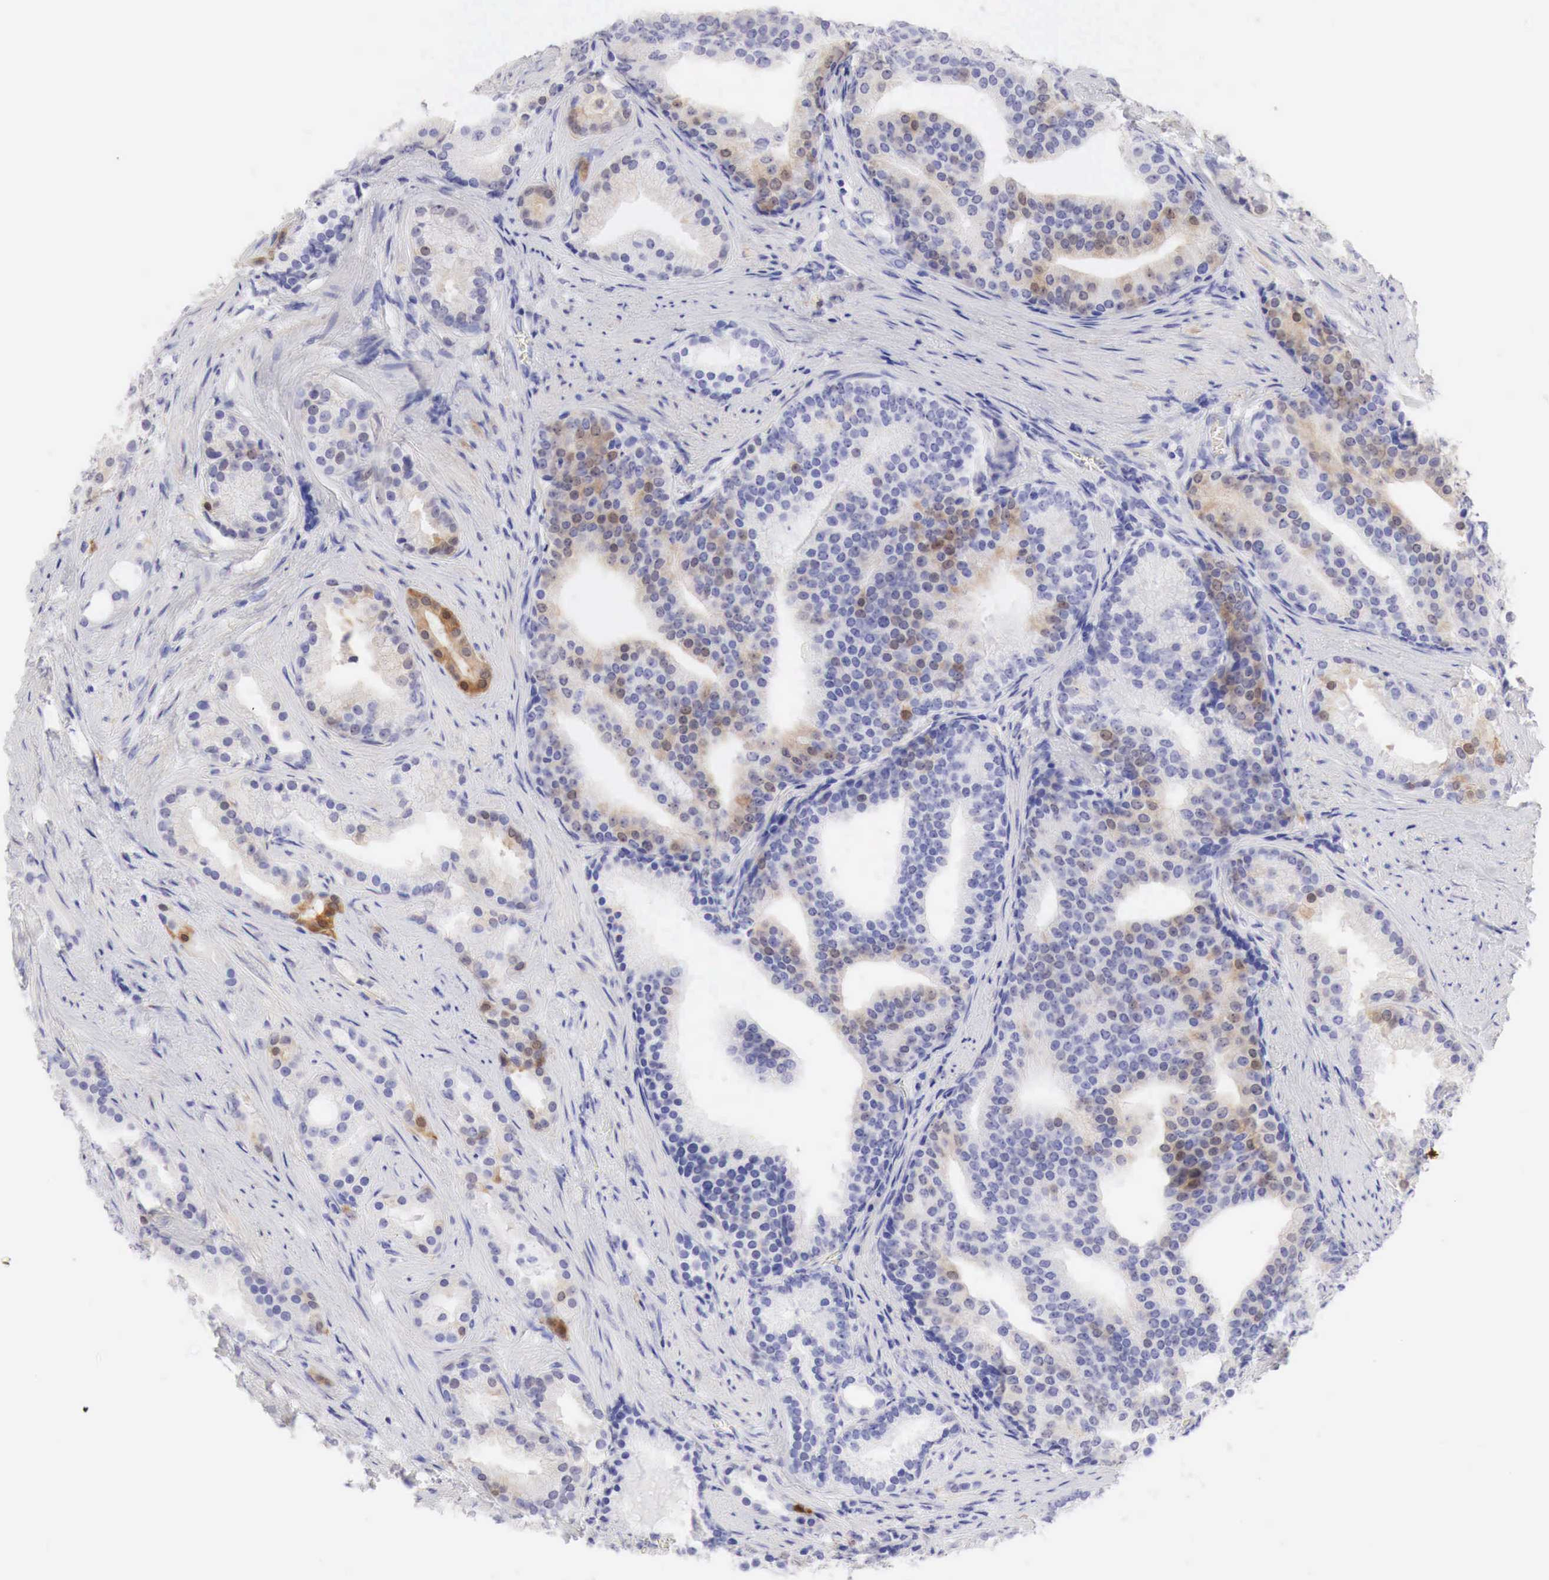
{"staining": {"intensity": "moderate", "quantity": "<25%", "location": "cytoplasmic/membranous"}, "tissue": "prostate cancer", "cell_type": "Tumor cells", "image_type": "cancer", "snomed": [{"axis": "morphology", "description": "Adenocarcinoma, Low grade"}, {"axis": "topography", "description": "Prostate"}], "caption": "Adenocarcinoma (low-grade) (prostate) tissue exhibits moderate cytoplasmic/membranous staining in approximately <25% of tumor cells", "gene": "CDKN2A", "patient": {"sex": "male", "age": 71}}